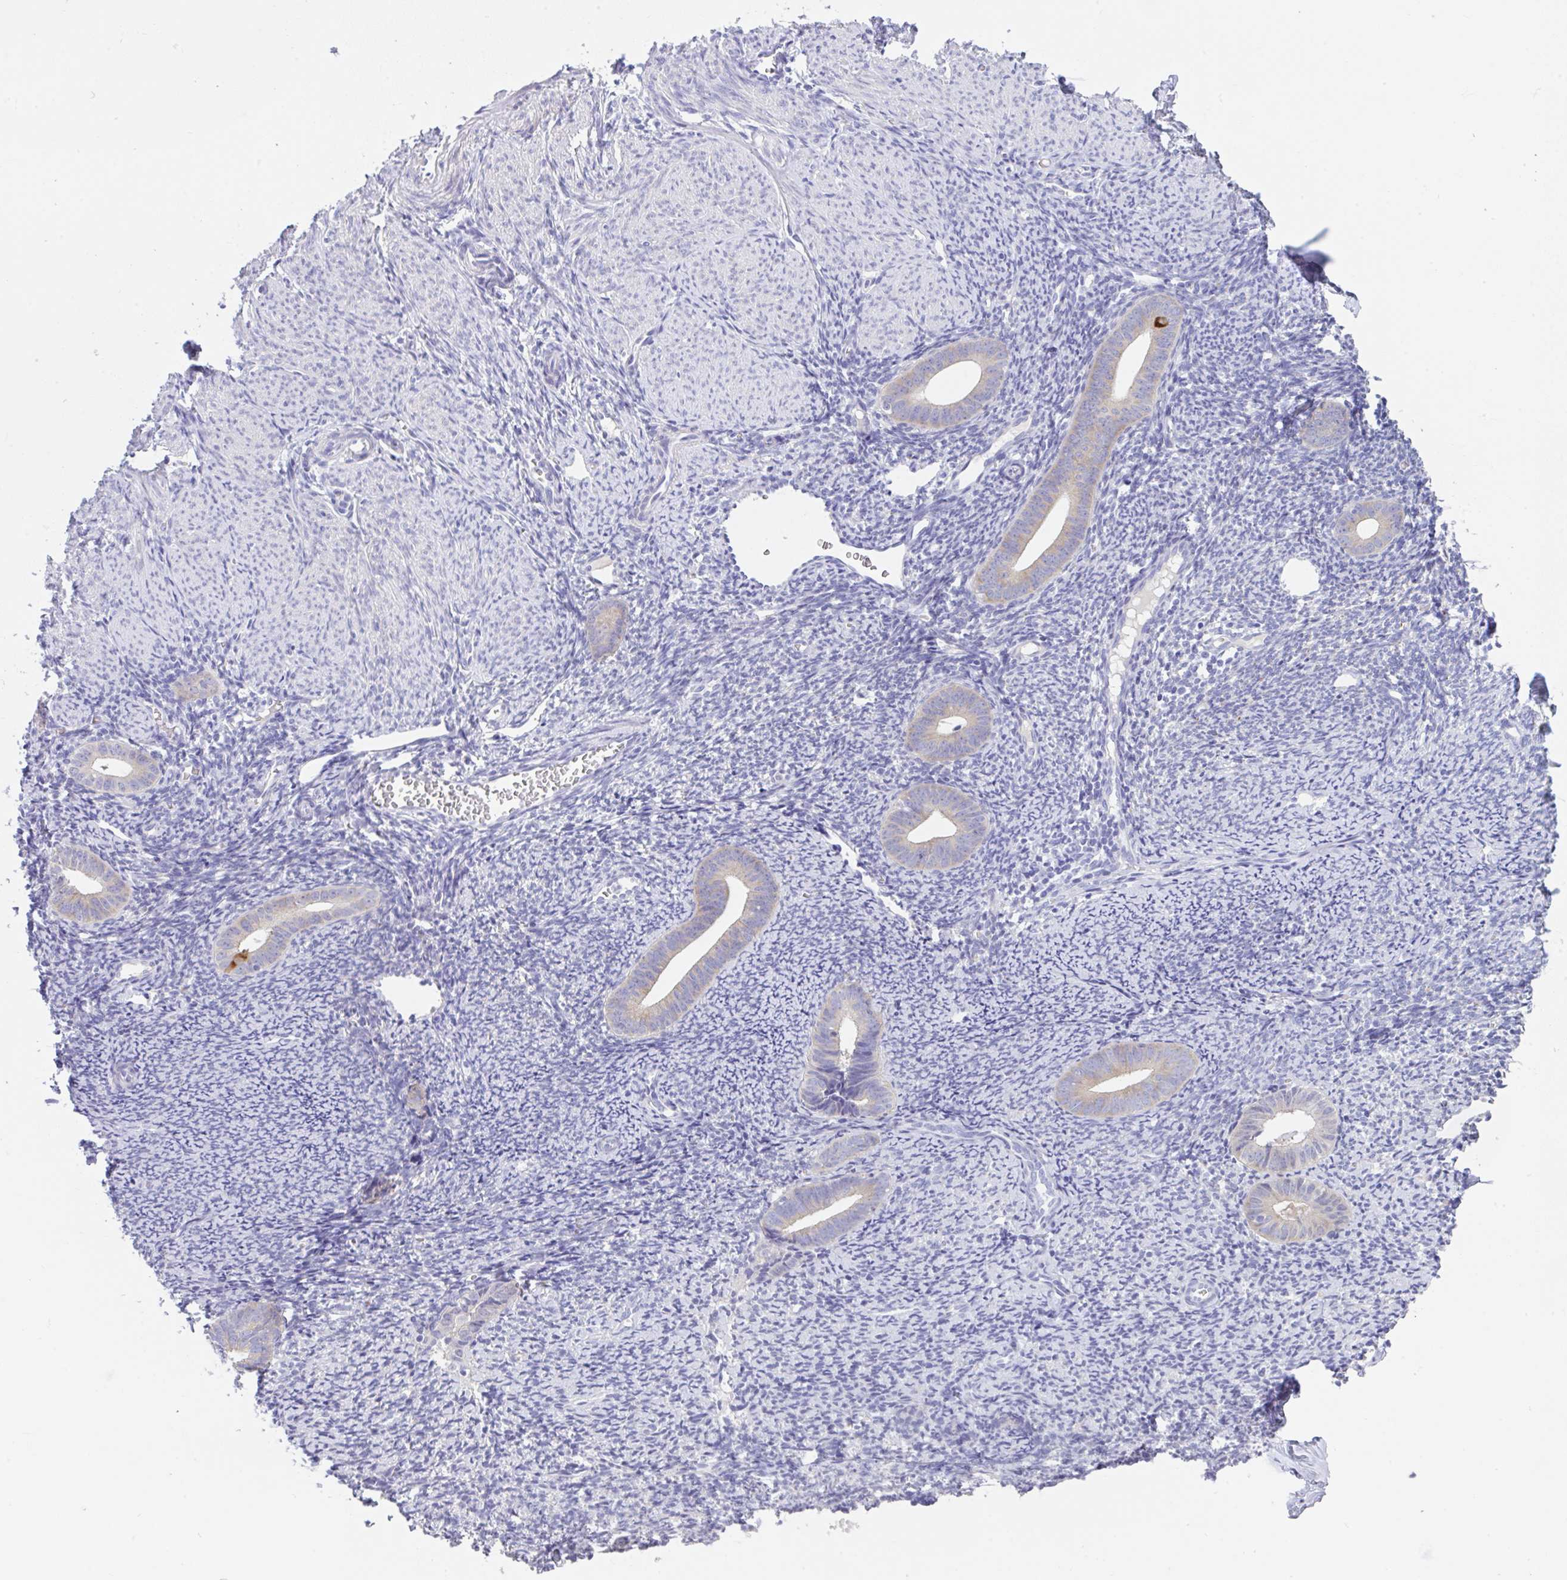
{"staining": {"intensity": "negative", "quantity": "none", "location": "none"}, "tissue": "endometrium", "cell_type": "Cells in endometrial stroma", "image_type": "normal", "snomed": [{"axis": "morphology", "description": "Normal tissue, NOS"}, {"axis": "topography", "description": "Endometrium"}], "caption": "This is an immunohistochemistry image of unremarkable endometrium. There is no expression in cells in endometrial stroma.", "gene": "TRAF4", "patient": {"sex": "female", "age": 39}}